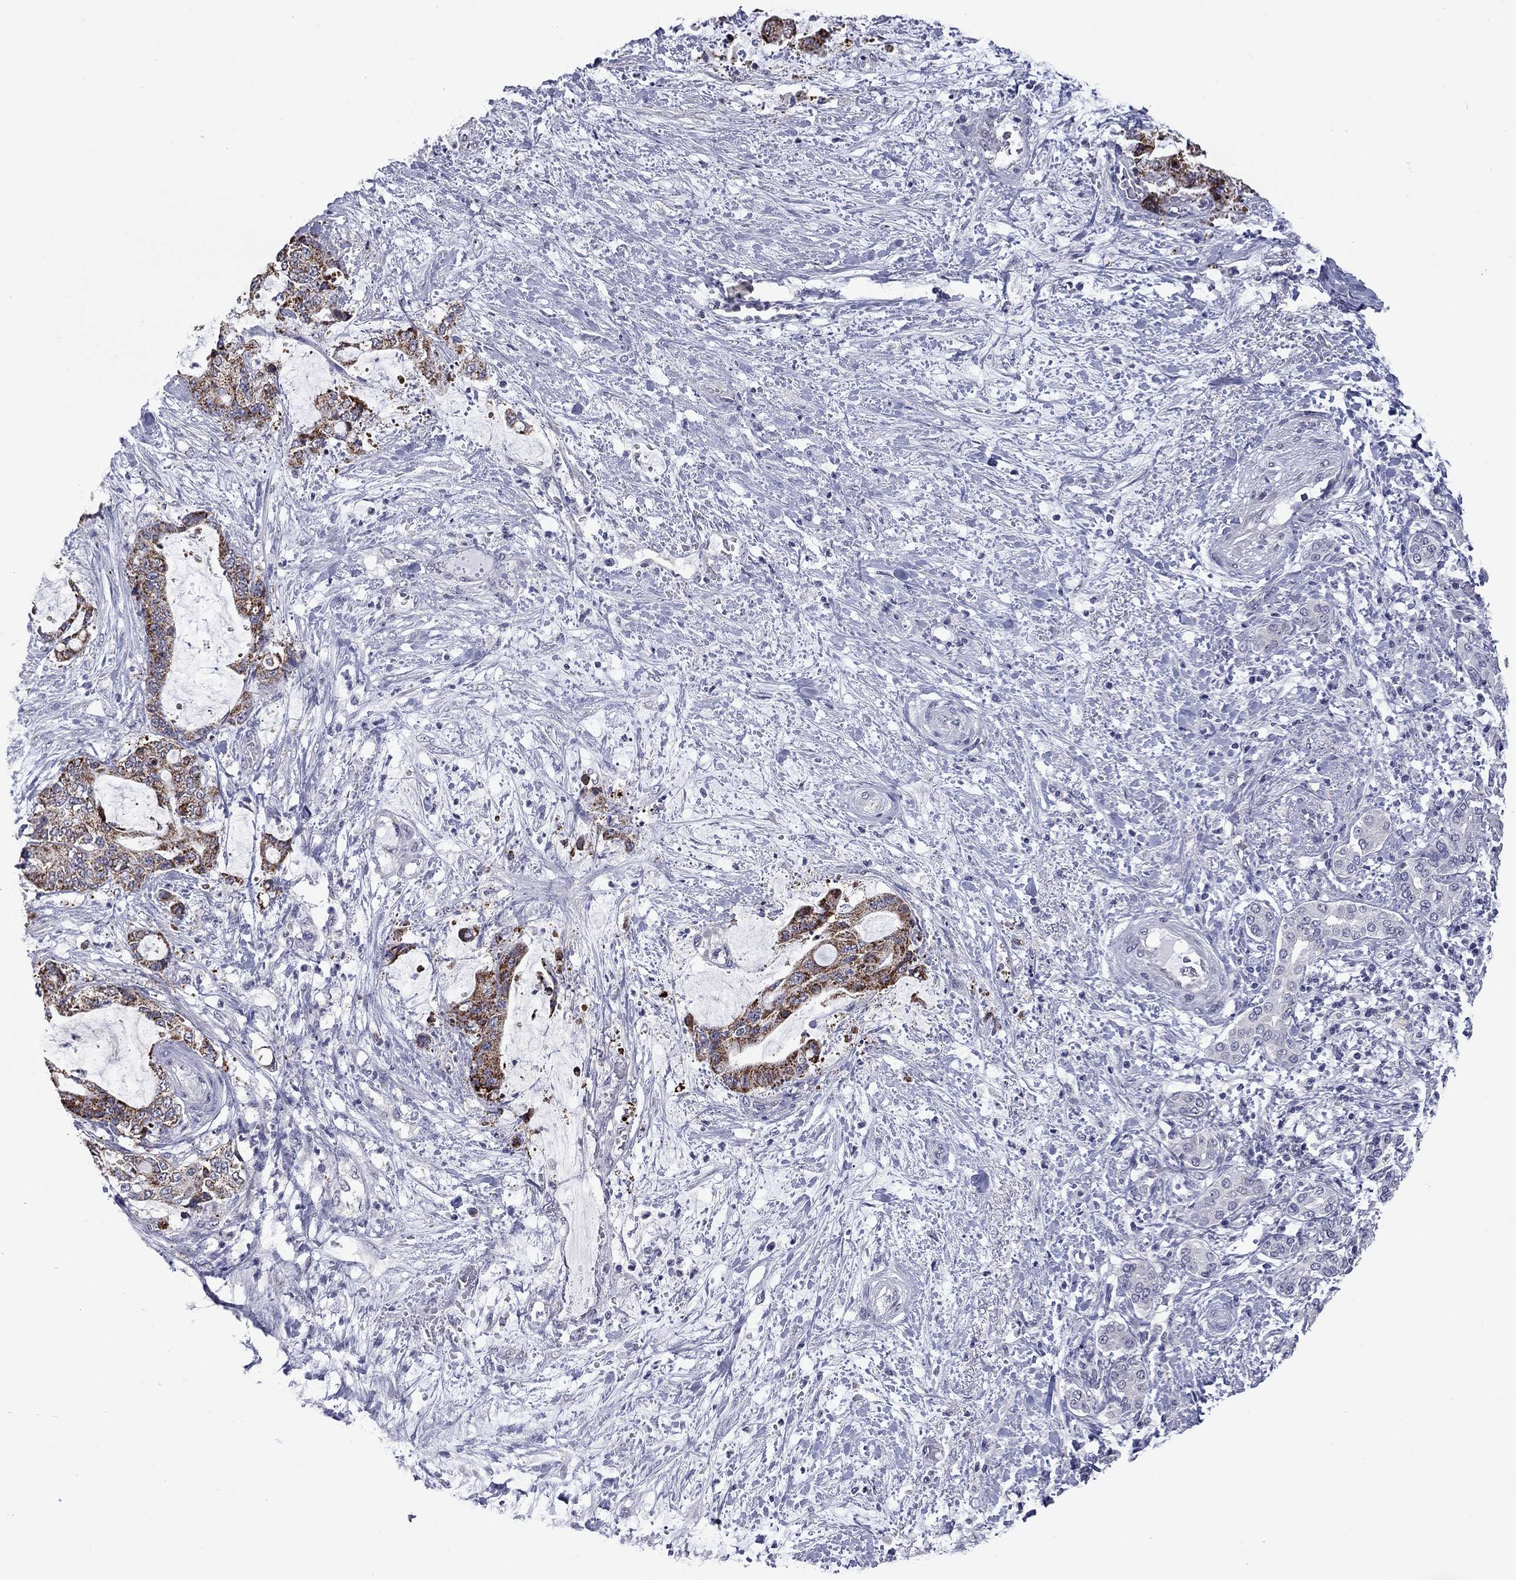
{"staining": {"intensity": "strong", "quantity": ">75%", "location": "cytoplasmic/membranous"}, "tissue": "liver cancer", "cell_type": "Tumor cells", "image_type": "cancer", "snomed": [{"axis": "morphology", "description": "Normal tissue, NOS"}, {"axis": "morphology", "description": "Cholangiocarcinoma"}, {"axis": "topography", "description": "Liver"}, {"axis": "topography", "description": "Peripheral nerve tissue"}], "caption": "The histopathology image exhibits immunohistochemical staining of liver cancer (cholangiocarcinoma). There is strong cytoplasmic/membranous staining is seen in about >75% of tumor cells. Using DAB (brown) and hematoxylin (blue) stains, captured at high magnification using brightfield microscopy.", "gene": "SHOC2", "patient": {"sex": "female", "age": 73}}